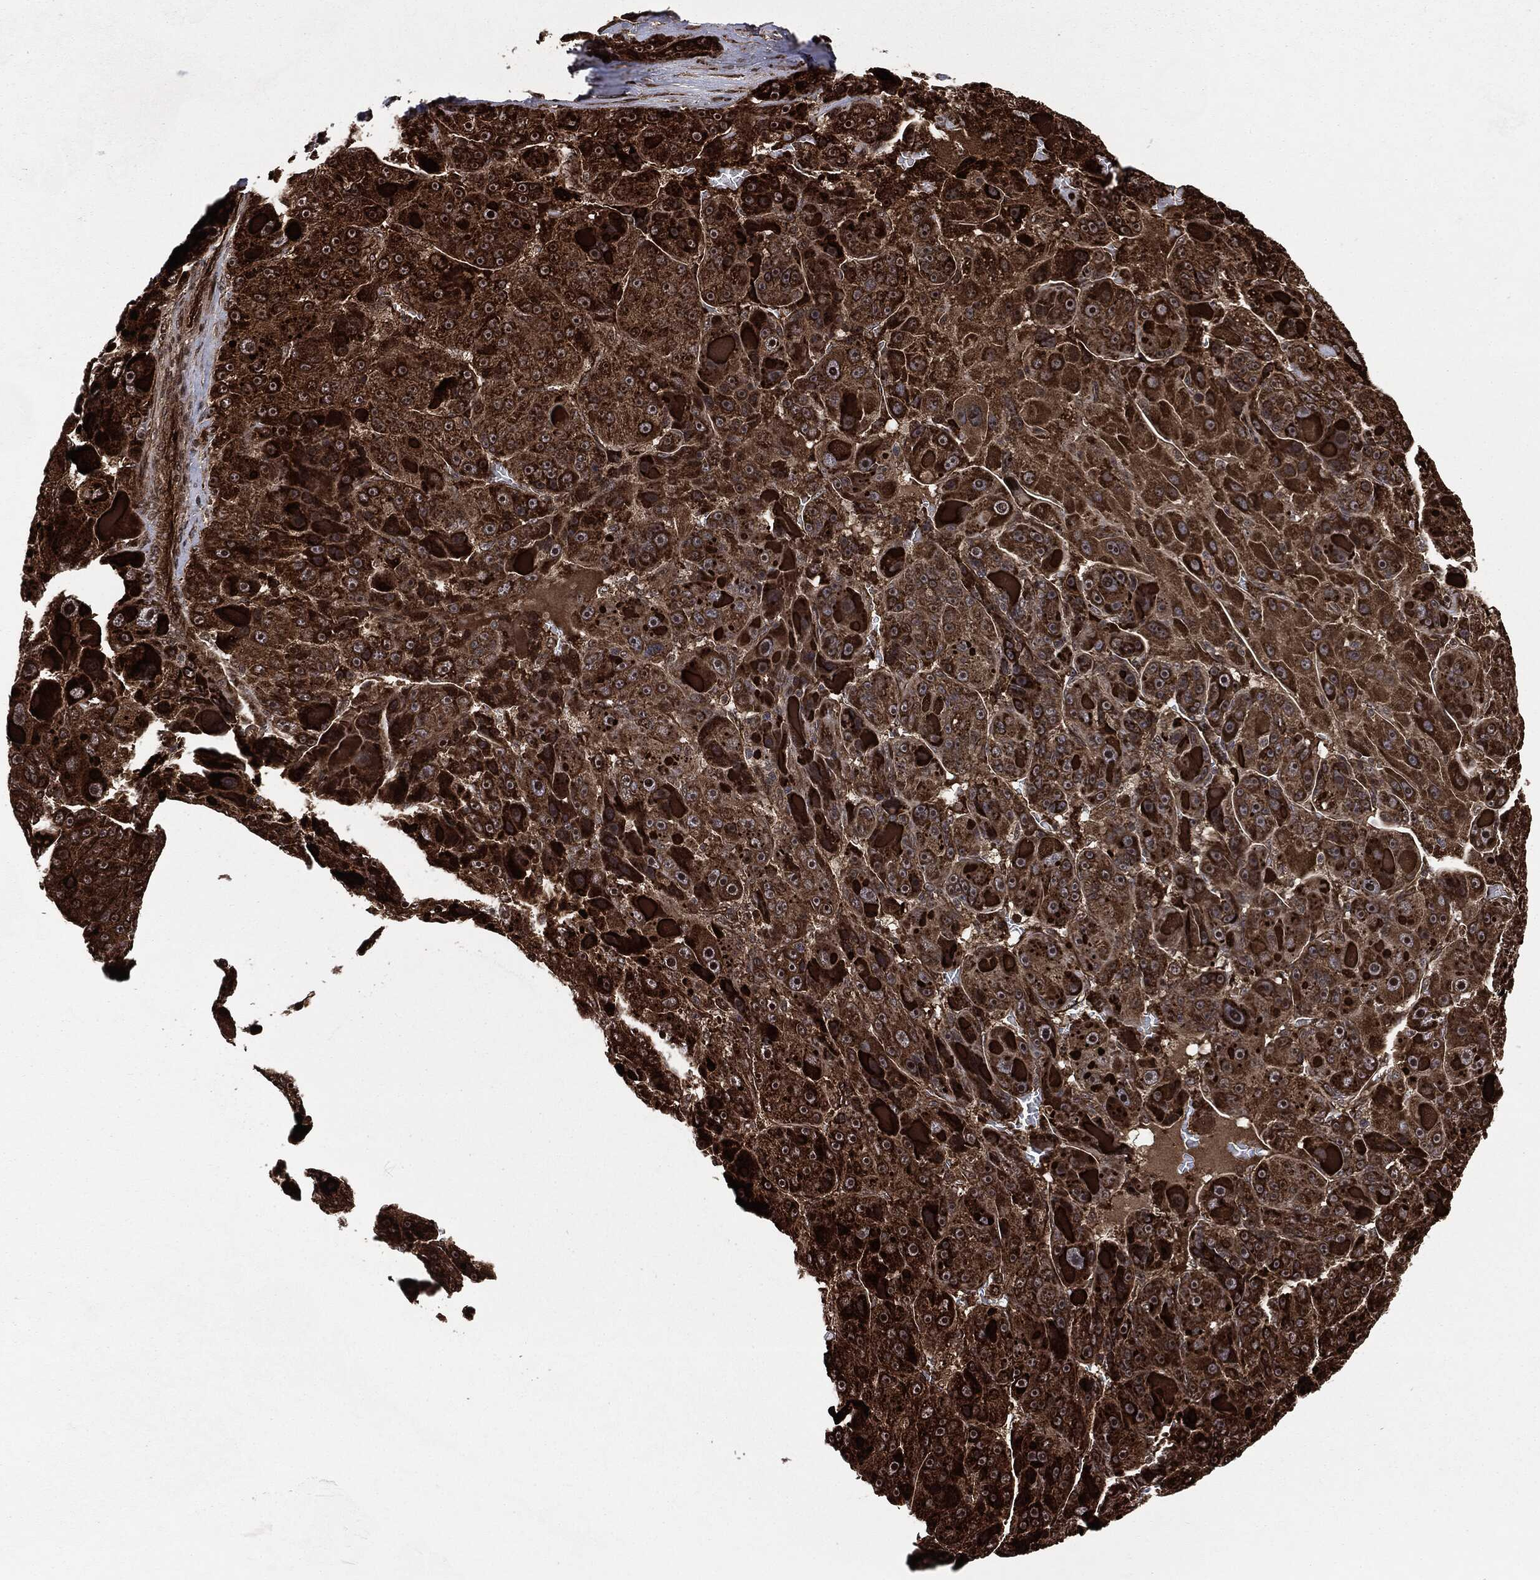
{"staining": {"intensity": "strong", "quantity": ">75%", "location": "cytoplasmic/membranous,nuclear"}, "tissue": "liver cancer", "cell_type": "Tumor cells", "image_type": "cancer", "snomed": [{"axis": "morphology", "description": "Carcinoma, Hepatocellular, NOS"}, {"axis": "topography", "description": "Liver"}], "caption": "Liver cancer stained with a brown dye exhibits strong cytoplasmic/membranous and nuclear positive staining in approximately >75% of tumor cells.", "gene": "CARD6", "patient": {"sex": "male", "age": 76}}